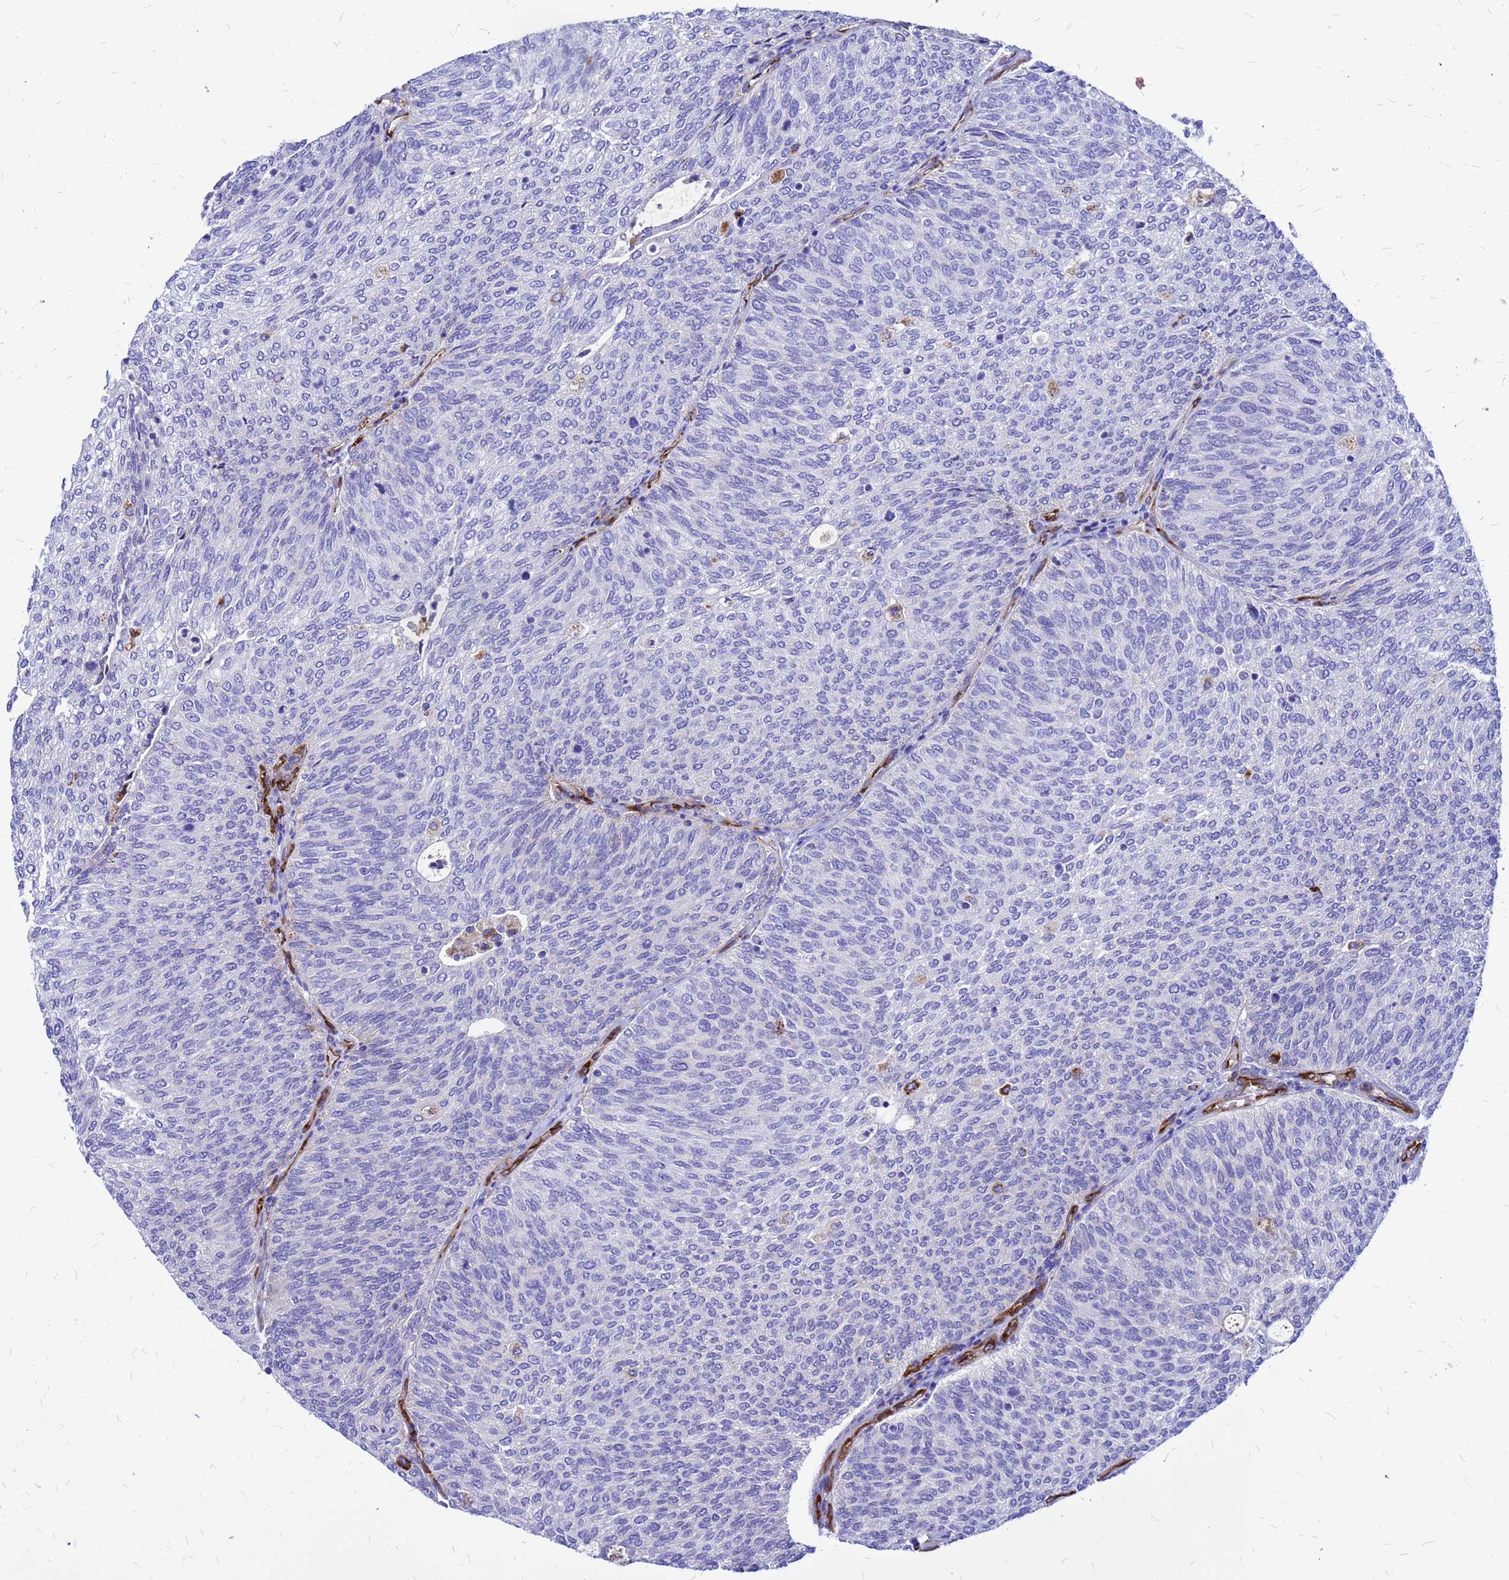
{"staining": {"intensity": "negative", "quantity": "none", "location": "none"}, "tissue": "urothelial cancer", "cell_type": "Tumor cells", "image_type": "cancer", "snomed": [{"axis": "morphology", "description": "Urothelial carcinoma, Low grade"}, {"axis": "topography", "description": "Urinary bladder"}], "caption": "Urothelial cancer was stained to show a protein in brown. There is no significant staining in tumor cells. The staining is performed using DAB brown chromogen with nuclei counter-stained in using hematoxylin.", "gene": "NOSTRIN", "patient": {"sex": "female", "age": 79}}